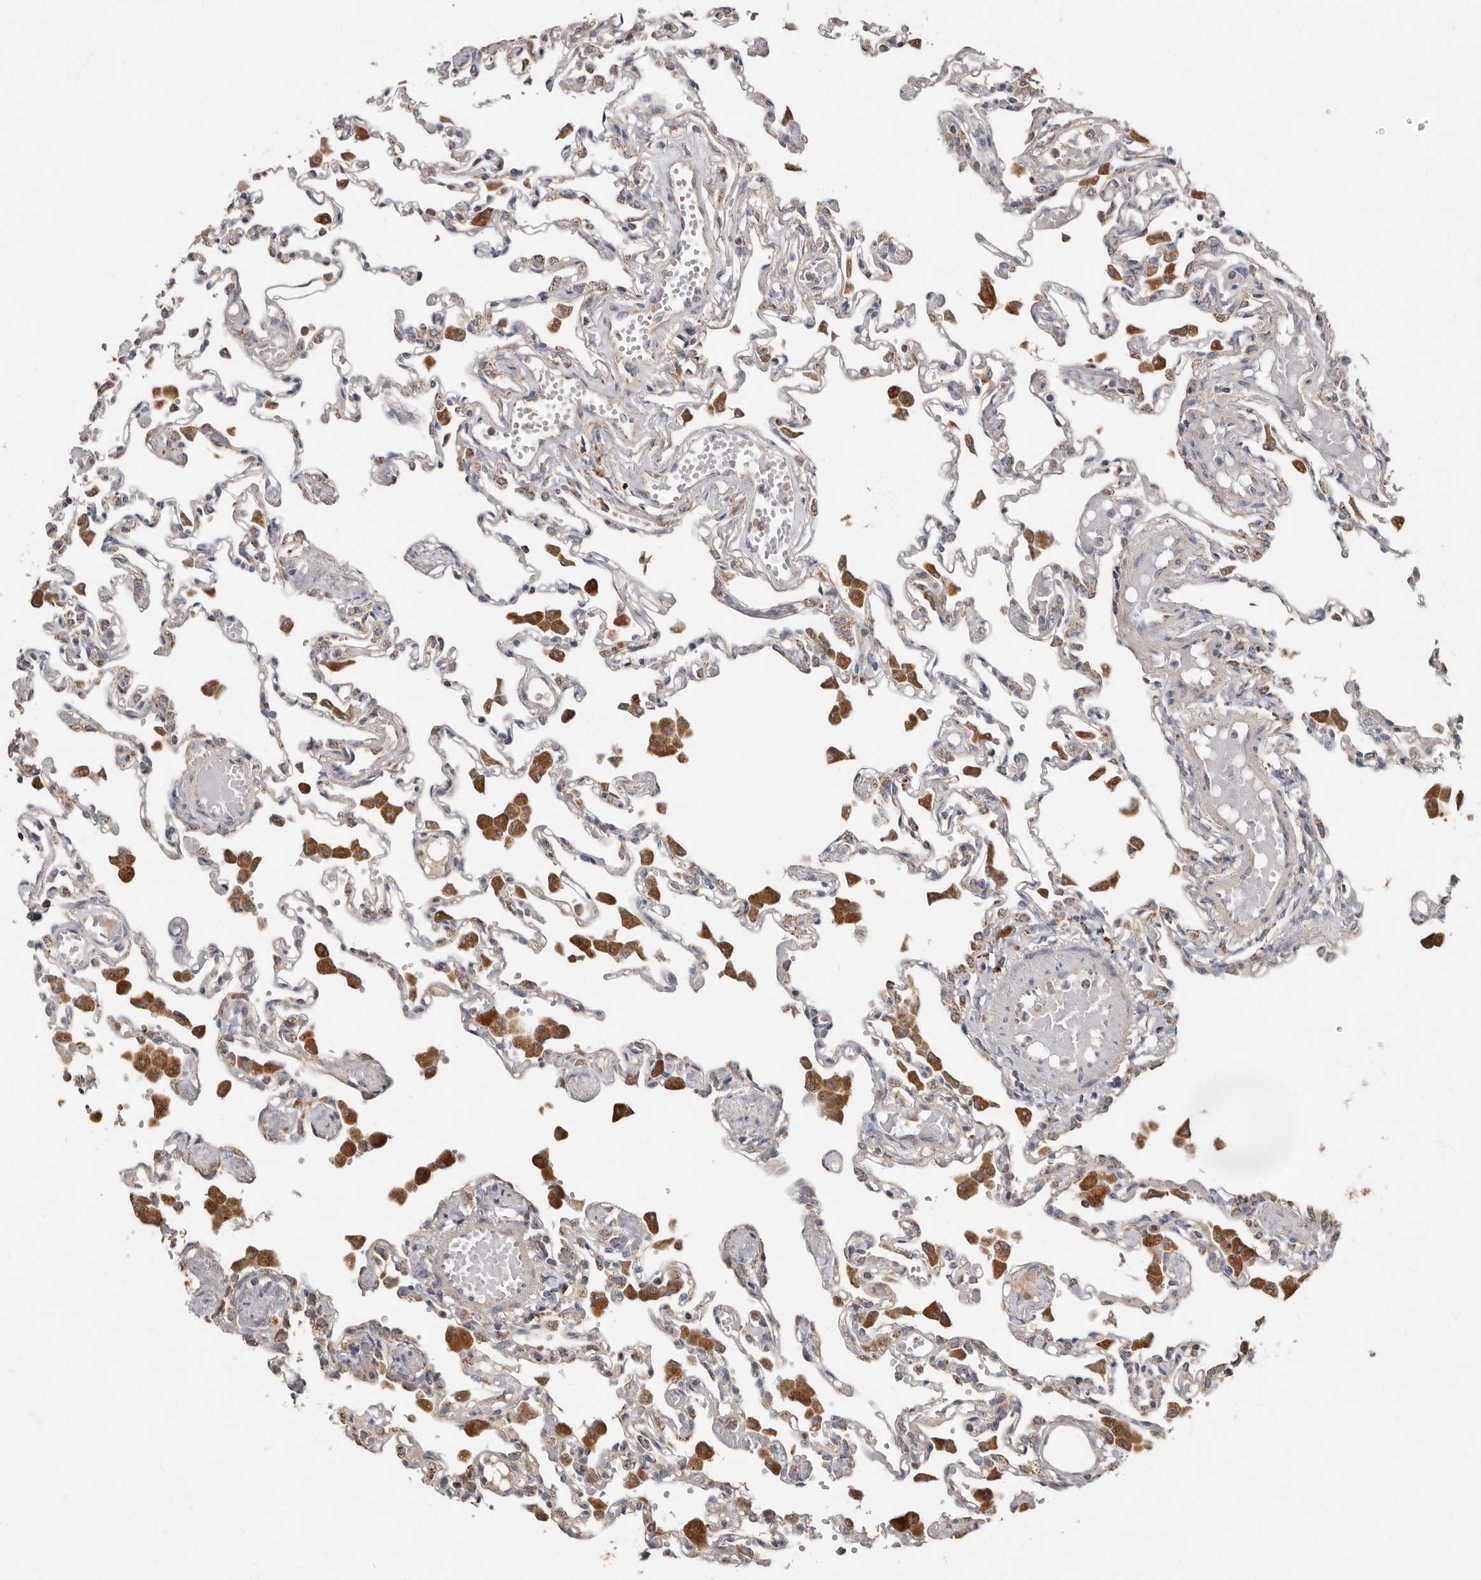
{"staining": {"intensity": "negative", "quantity": "none", "location": "none"}, "tissue": "lung", "cell_type": "Alveolar cells", "image_type": "normal", "snomed": [{"axis": "morphology", "description": "Normal tissue, NOS"}, {"axis": "topography", "description": "Bronchus"}, {"axis": "topography", "description": "Lung"}], "caption": "High power microscopy histopathology image of an immunohistochemistry (IHC) micrograph of normal lung, revealing no significant staining in alveolar cells. (Brightfield microscopy of DAB (3,3'-diaminobenzidine) immunohistochemistry at high magnification).", "gene": "KIF26B", "patient": {"sex": "female", "age": 49}}